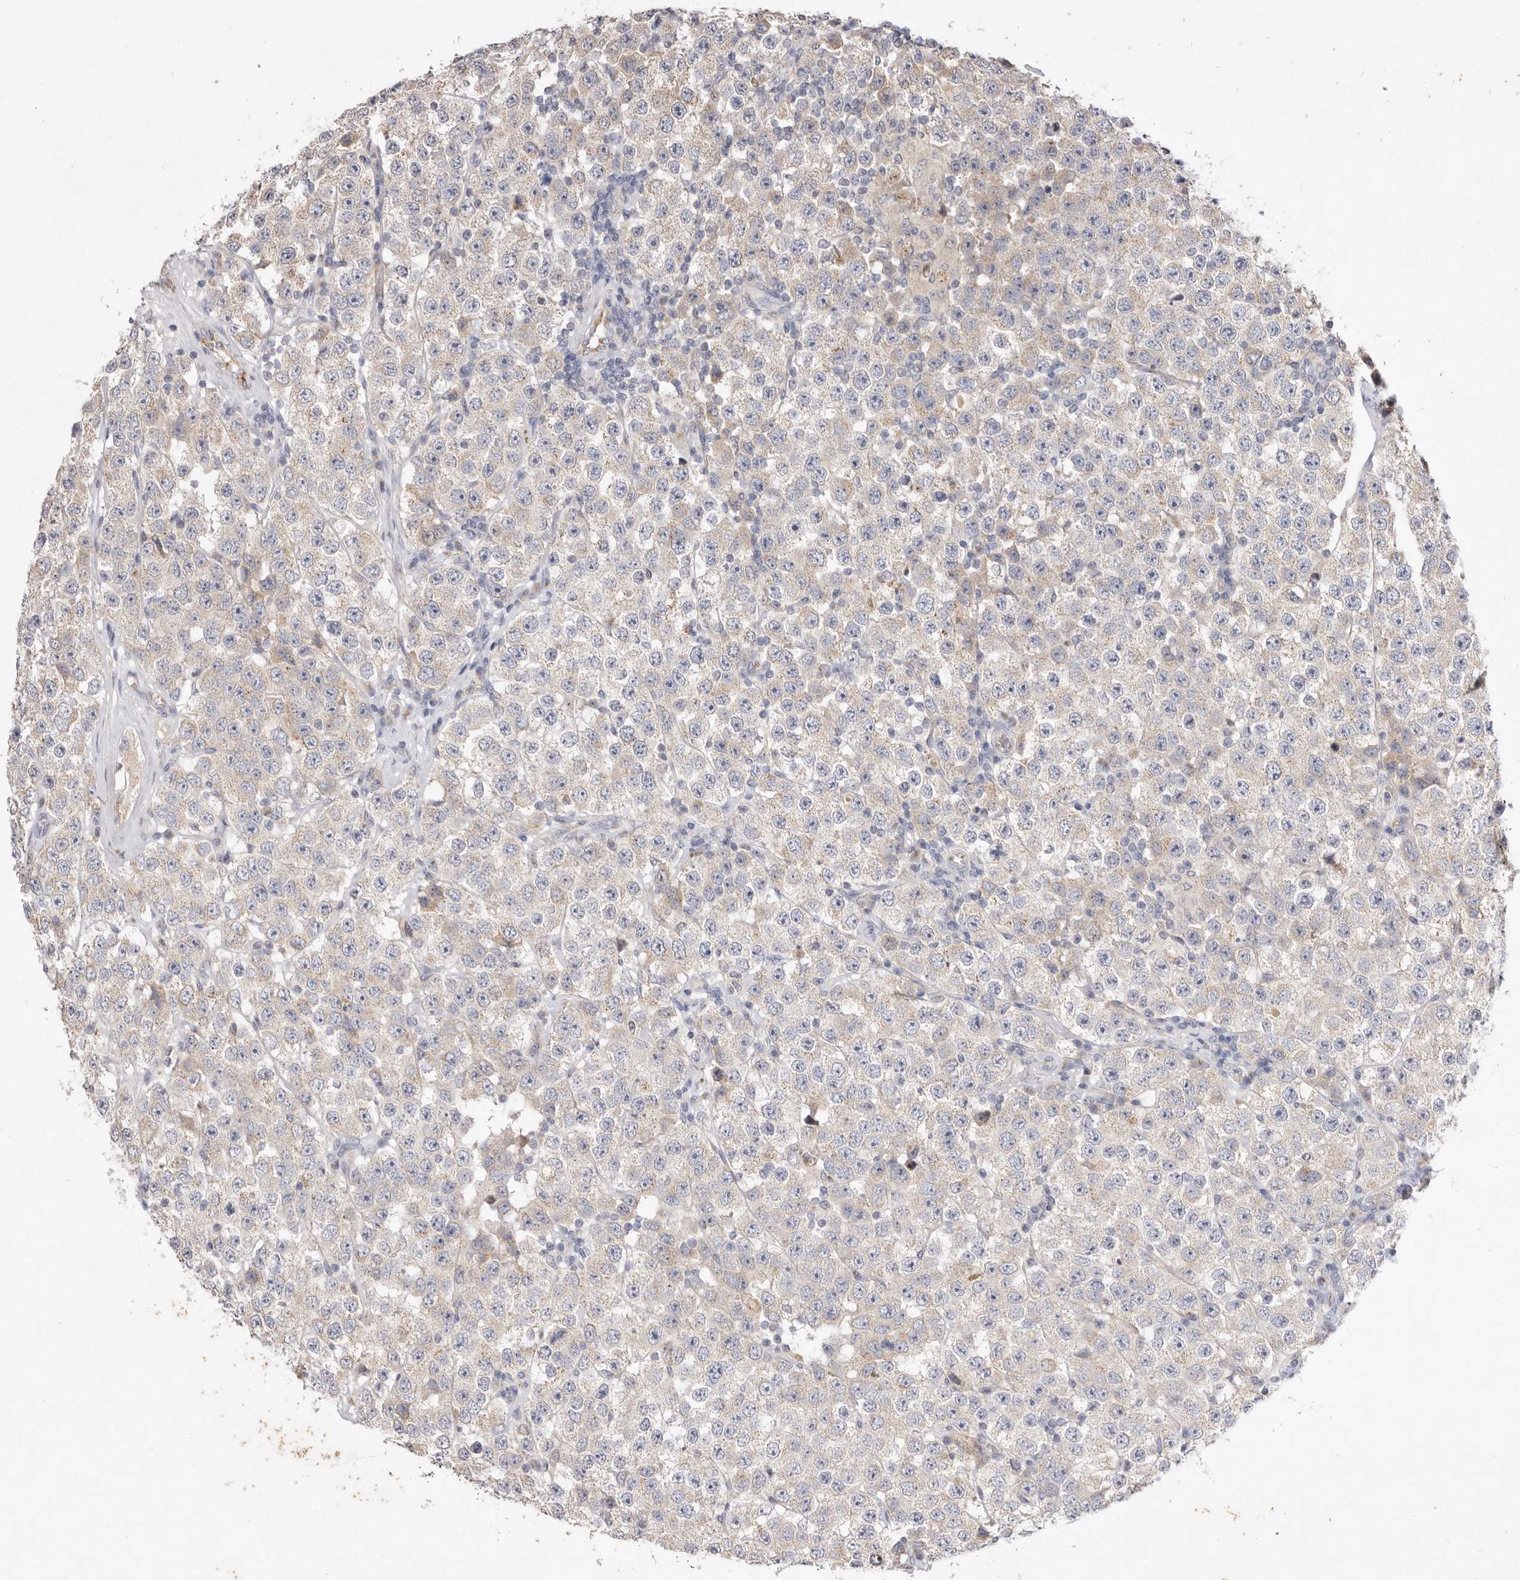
{"staining": {"intensity": "negative", "quantity": "none", "location": "none"}, "tissue": "testis cancer", "cell_type": "Tumor cells", "image_type": "cancer", "snomed": [{"axis": "morphology", "description": "Seminoma, NOS"}, {"axis": "topography", "description": "Testis"}], "caption": "This is a histopathology image of IHC staining of testis cancer (seminoma), which shows no positivity in tumor cells.", "gene": "USP24", "patient": {"sex": "male", "age": 28}}